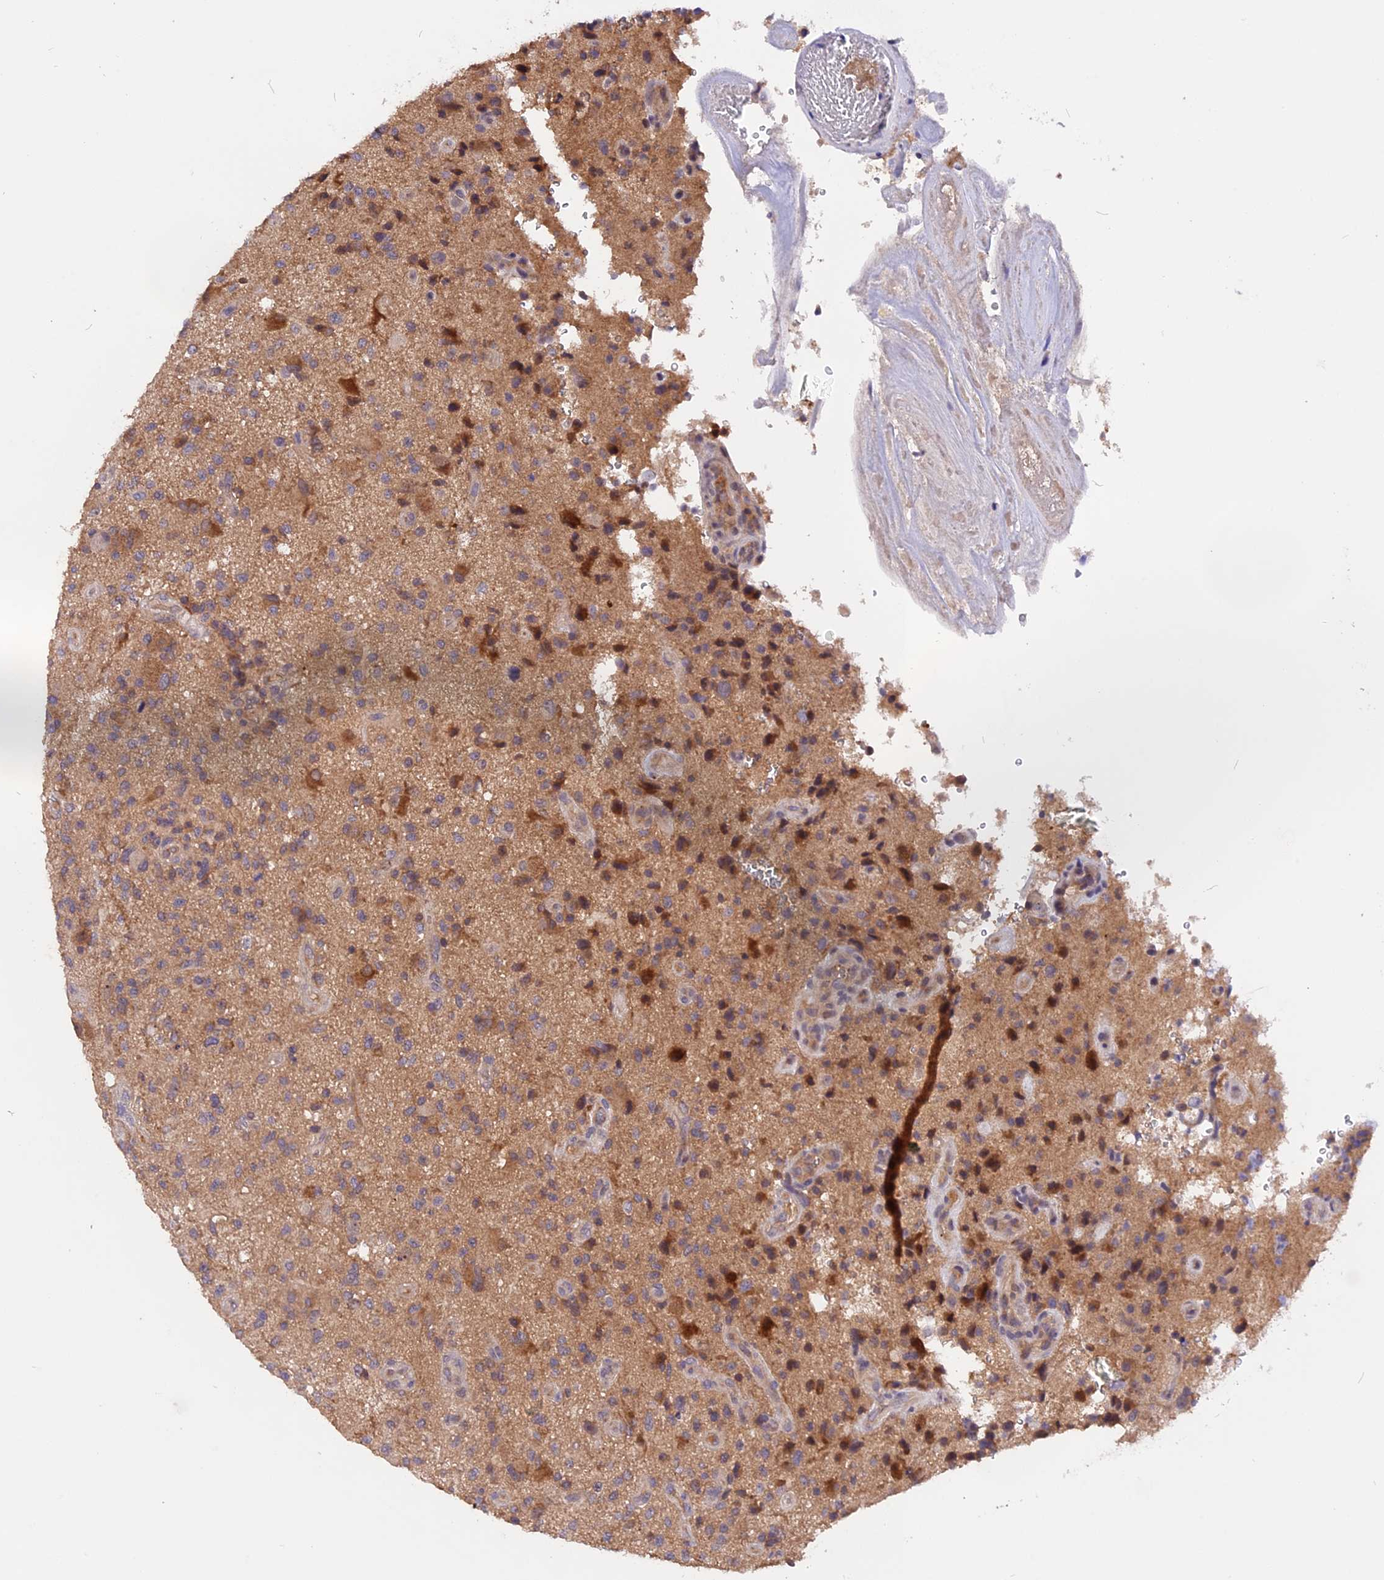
{"staining": {"intensity": "moderate", "quantity": "25%-75%", "location": "cytoplasmic/membranous"}, "tissue": "glioma", "cell_type": "Tumor cells", "image_type": "cancer", "snomed": [{"axis": "morphology", "description": "Glioma, malignant, High grade"}, {"axis": "topography", "description": "Brain"}], "caption": "IHC staining of glioma, which displays medium levels of moderate cytoplasmic/membranous staining in approximately 25%-75% of tumor cells indicating moderate cytoplasmic/membranous protein expression. The staining was performed using DAB (3,3'-diaminobenzidine) (brown) for protein detection and nuclei were counterstained in hematoxylin (blue).", "gene": "MARK4", "patient": {"sex": "male", "age": 47}}